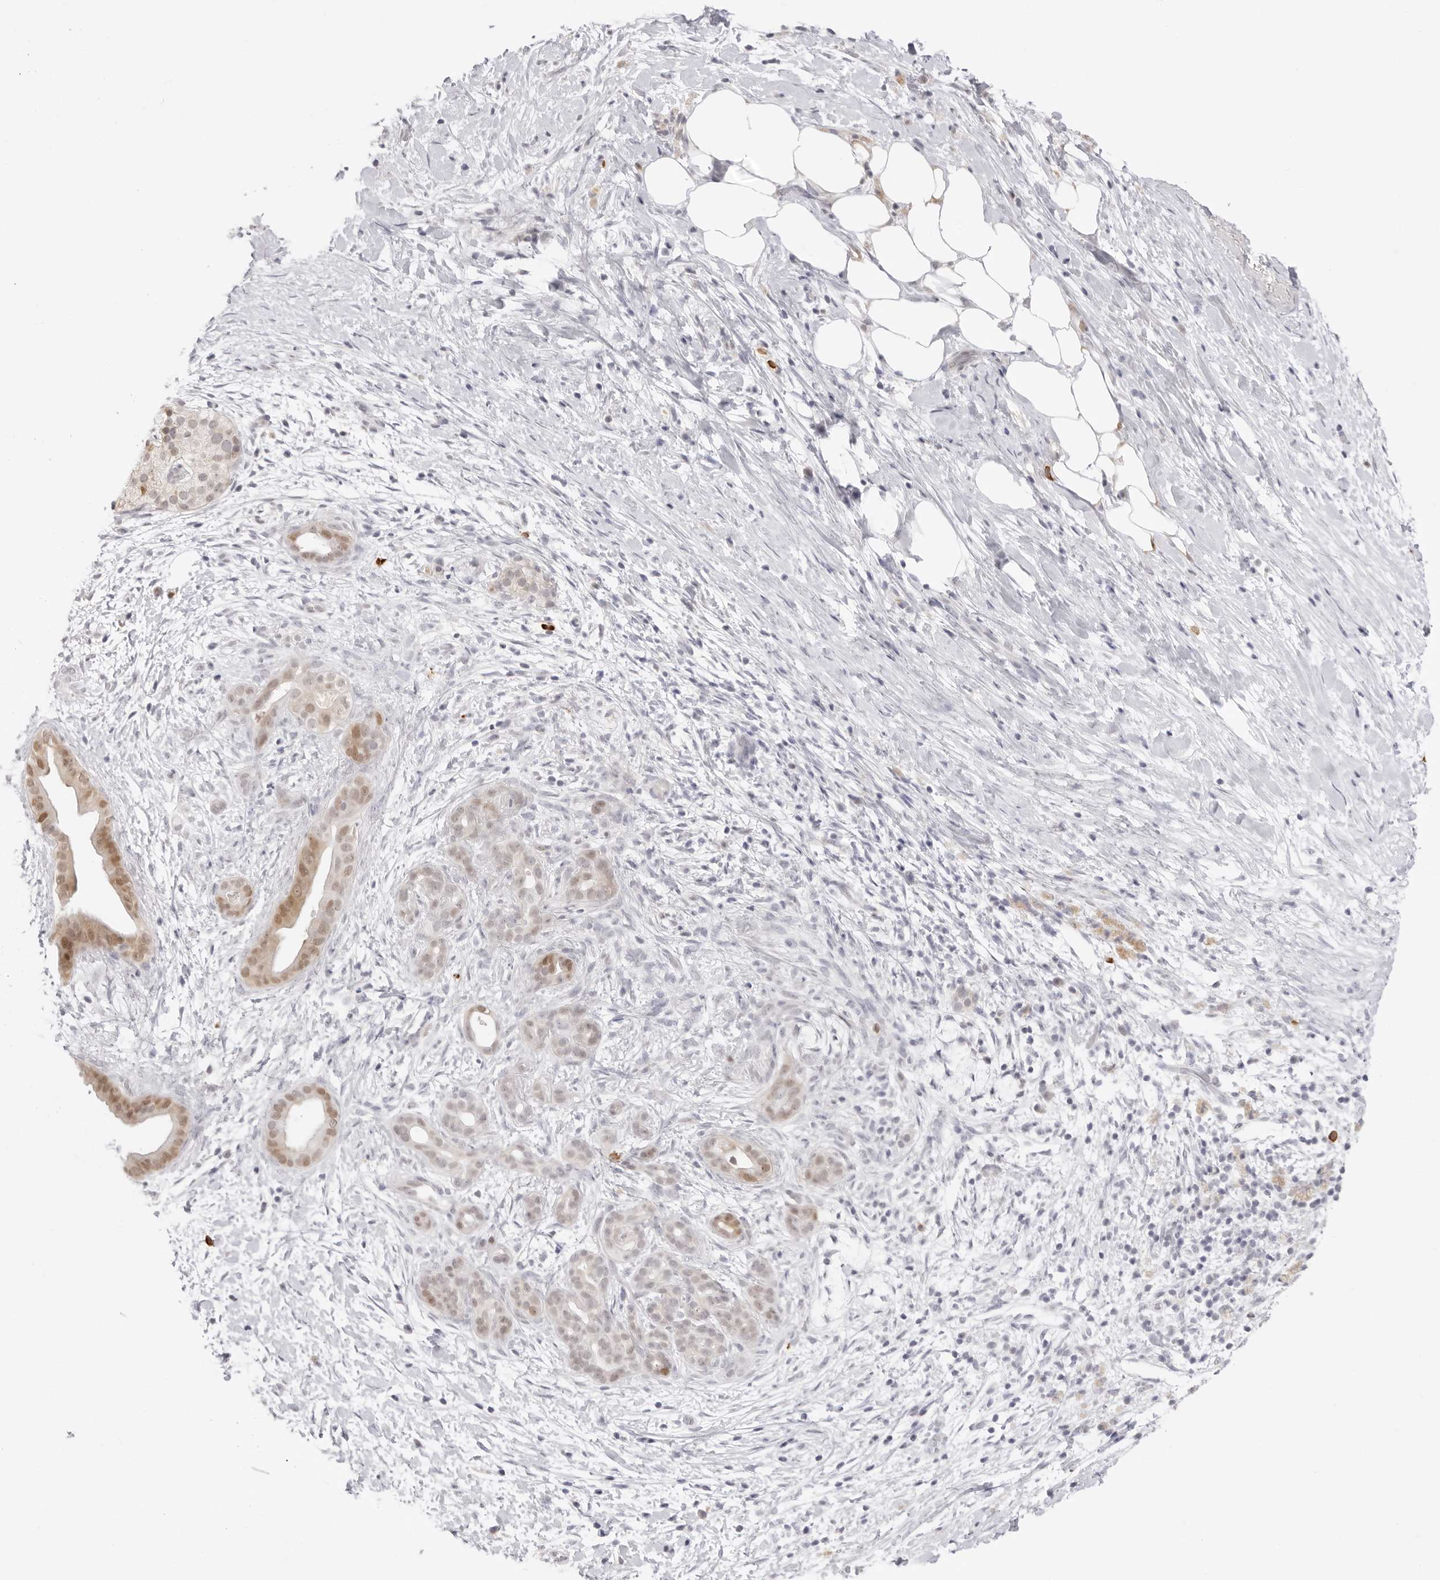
{"staining": {"intensity": "moderate", "quantity": "<25%", "location": "cytoplasmic/membranous,nuclear"}, "tissue": "pancreatic cancer", "cell_type": "Tumor cells", "image_type": "cancer", "snomed": [{"axis": "morphology", "description": "Adenocarcinoma, NOS"}, {"axis": "topography", "description": "Pancreas"}], "caption": "DAB (3,3'-diaminobenzidine) immunohistochemical staining of pancreatic cancer exhibits moderate cytoplasmic/membranous and nuclear protein expression in approximately <25% of tumor cells. The staining was performed using DAB (3,3'-diaminobenzidine) to visualize the protein expression in brown, while the nuclei were stained in blue with hematoxylin (Magnification: 20x).", "gene": "FDPS", "patient": {"sex": "male", "age": 58}}